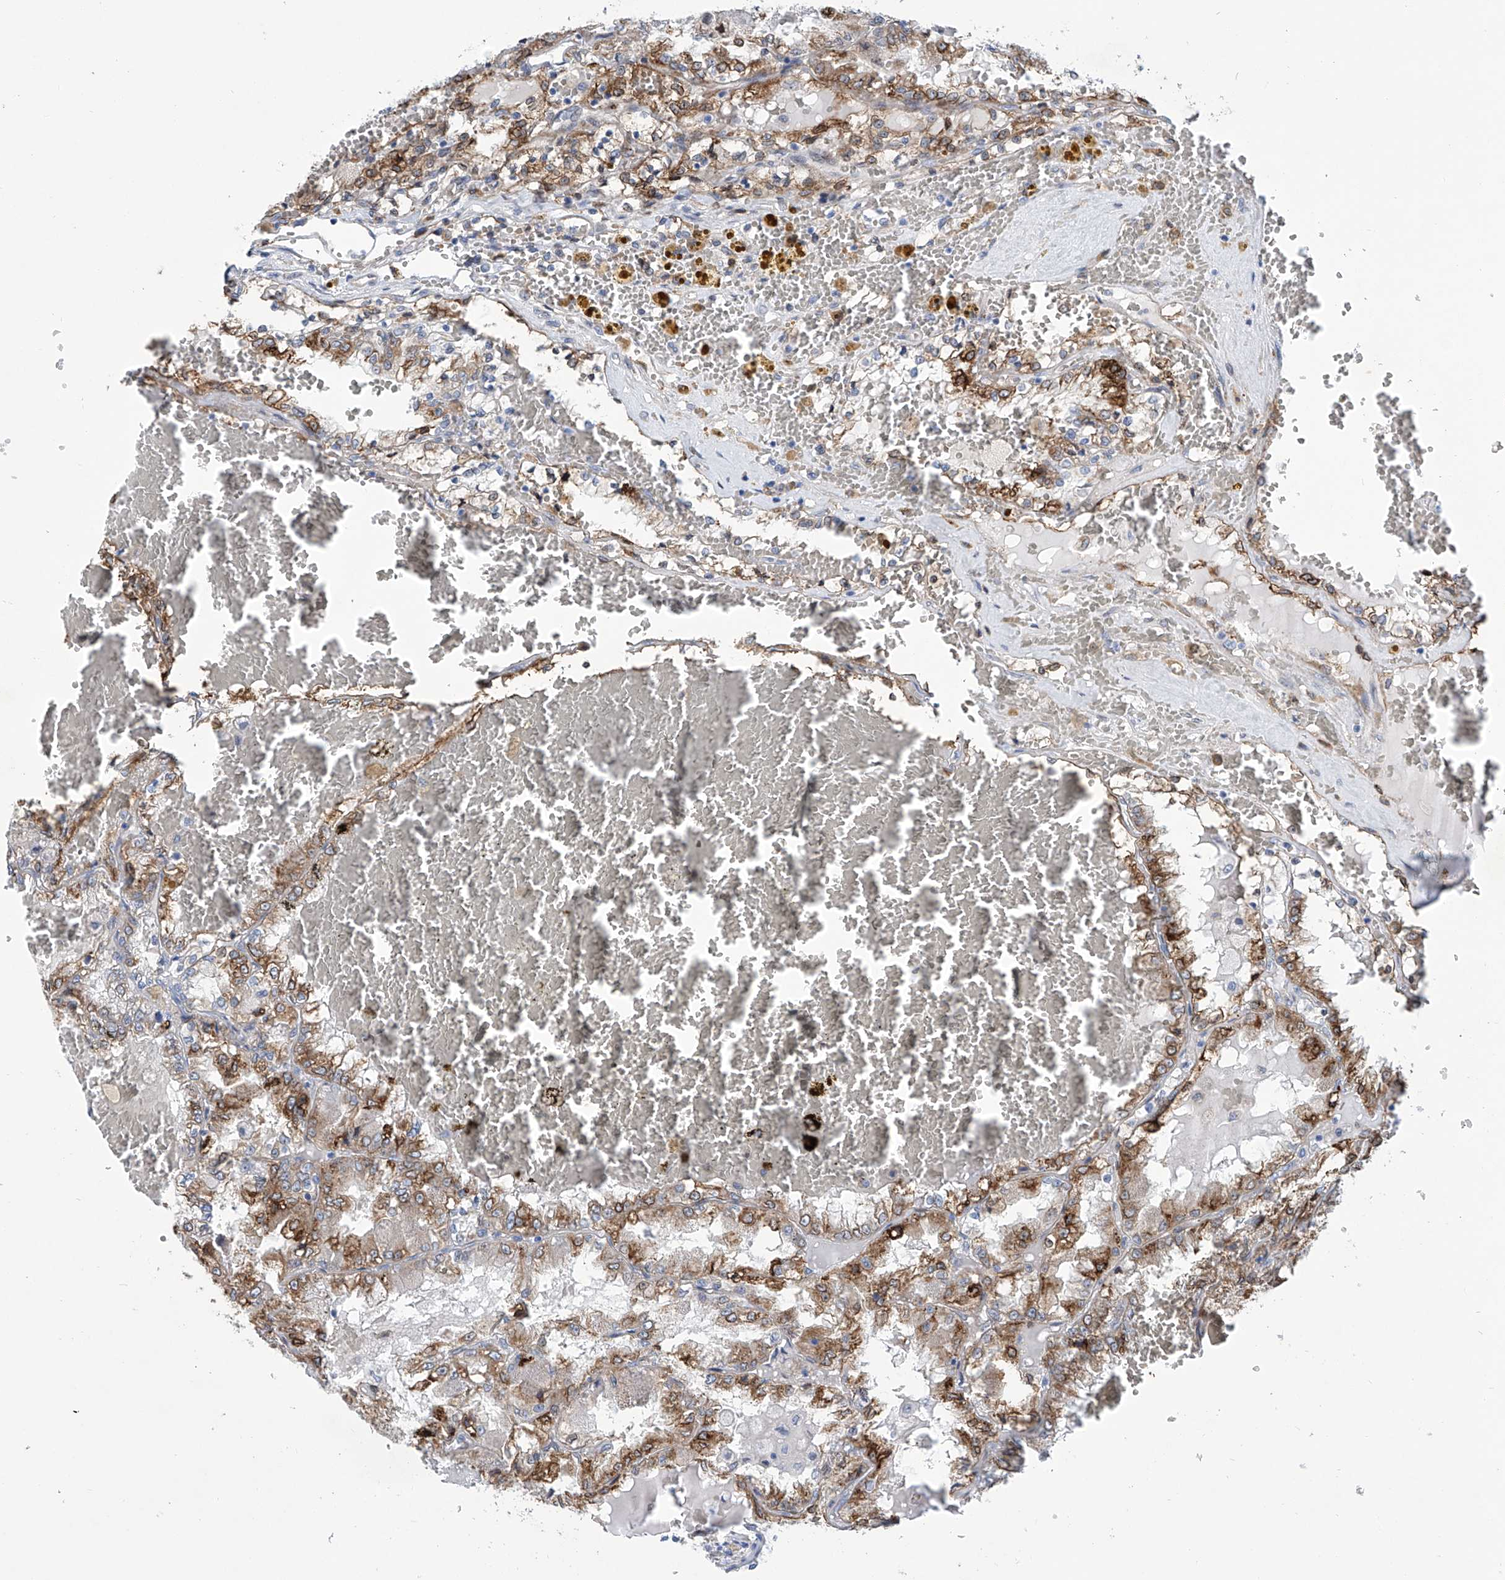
{"staining": {"intensity": "strong", "quantity": "25%-75%", "location": "cytoplasmic/membranous"}, "tissue": "renal cancer", "cell_type": "Tumor cells", "image_type": "cancer", "snomed": [{"axis": "morphology", "description": "Adenocarcinoma, NOS"}, {"axis": "topography", "description": "Kidney"}], "caption": "Renal cancer (adenocarcinoma) stained with a protein marker shows strong staining in tumor cells.", "gene": "TNN", "patient": {"sex": "female", "age": 56}}